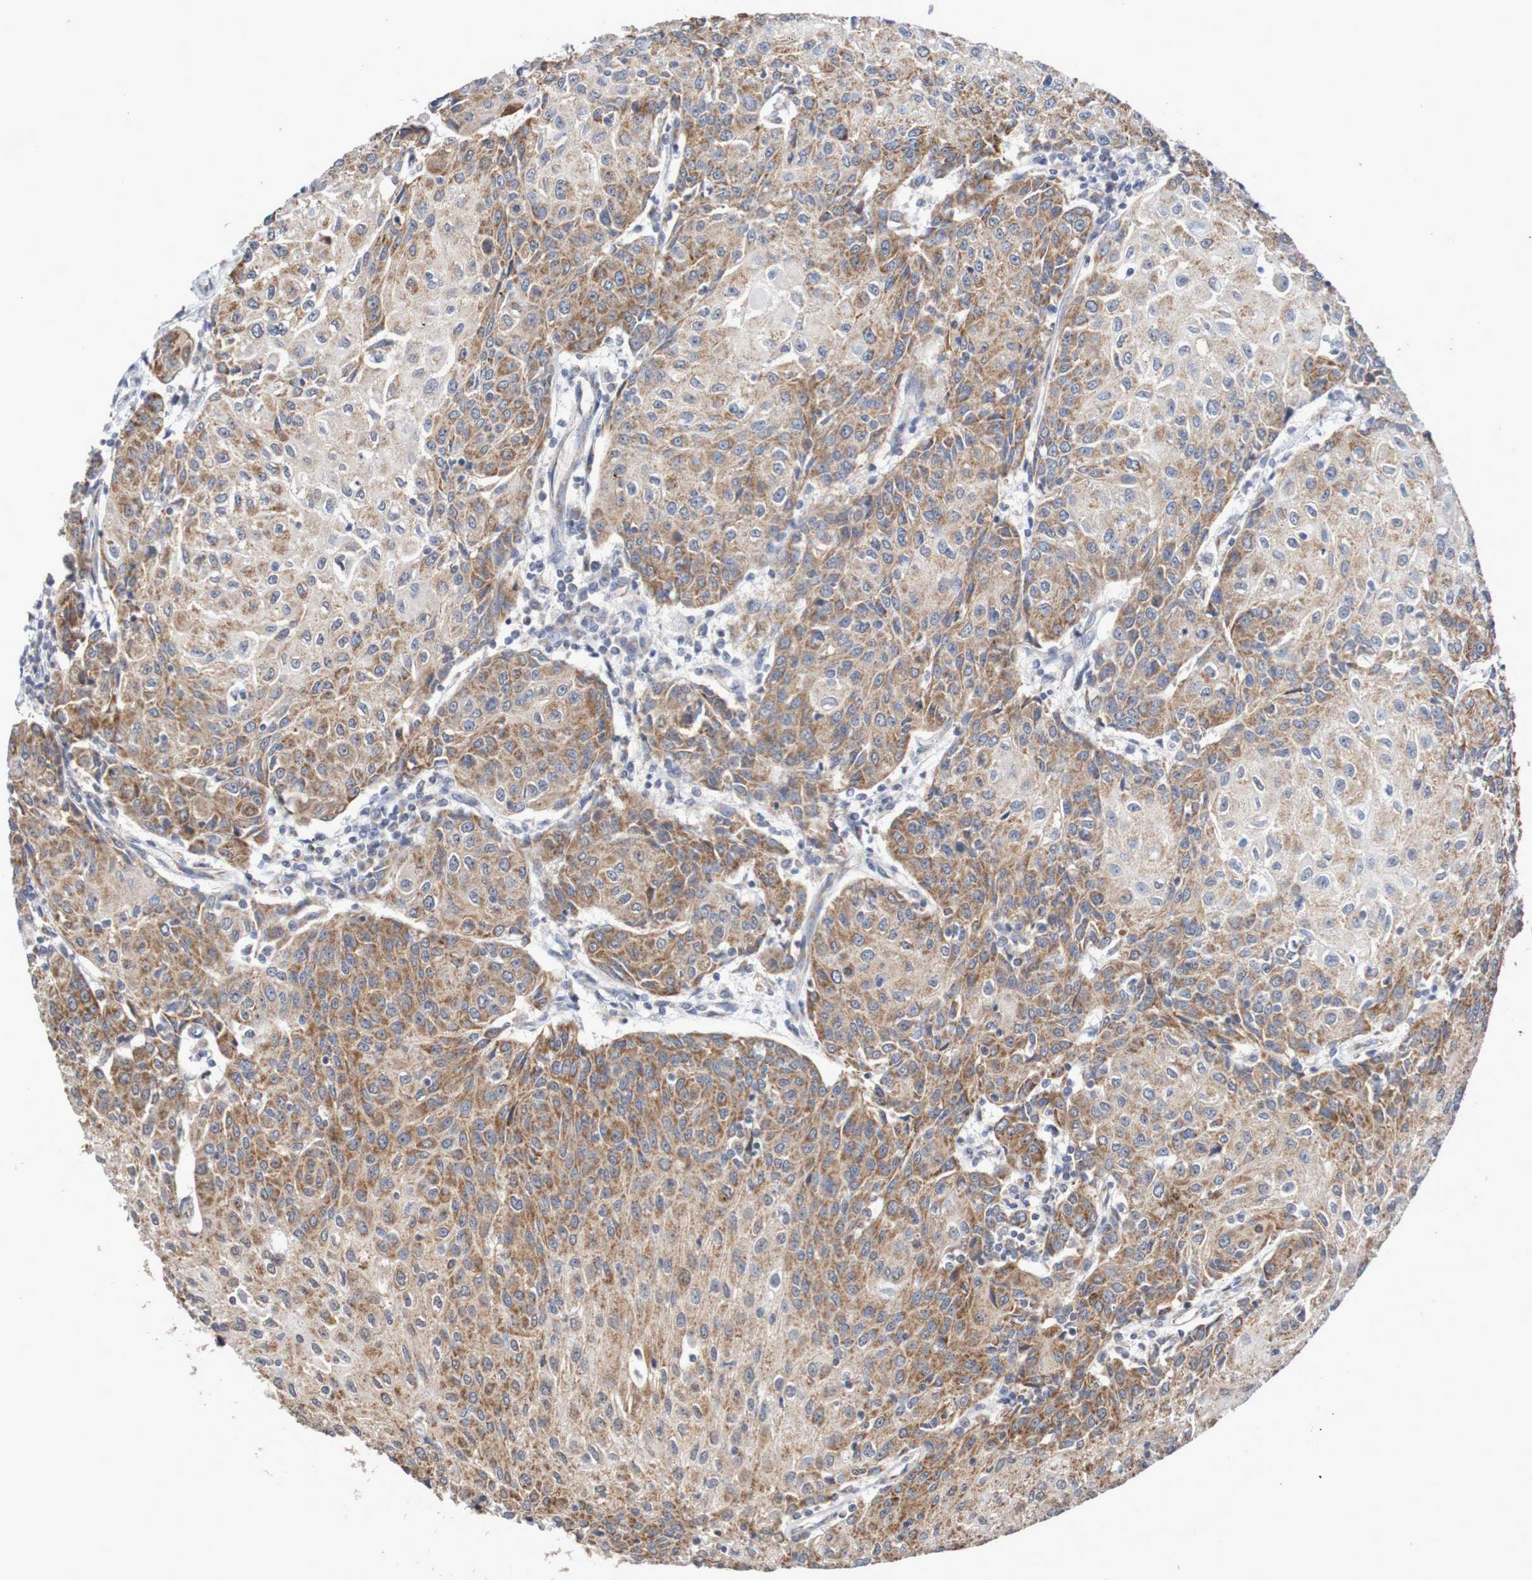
{"staining": {"intensity": "moderate", "quantity": ">75%", "location": "cytoplasmic/membranous"}, "tissue": "urothelial cancer", "cell_type": "Tumor cells", "image_type": "cancer", "snomed": [{"axis": "morphology", "description": "Urothelial carcinoma, High grade"}, {"axis": "topography", "description": "Urinary bladder"}], "caption": "The immunohistochemical stain shows moderate cytoplasmic/membranous expression in tumor cells of high-grade urothelial carcinoma tissue. The staining was performed using DAB (3,3'-diaminobenzidine) to visualize the protein expression in brown, while the nuclei were stained in blue with hematoxylin (Magnification: 20x).", "gene": "DVL1", "patient": {"sex": "female", "age": 85}}